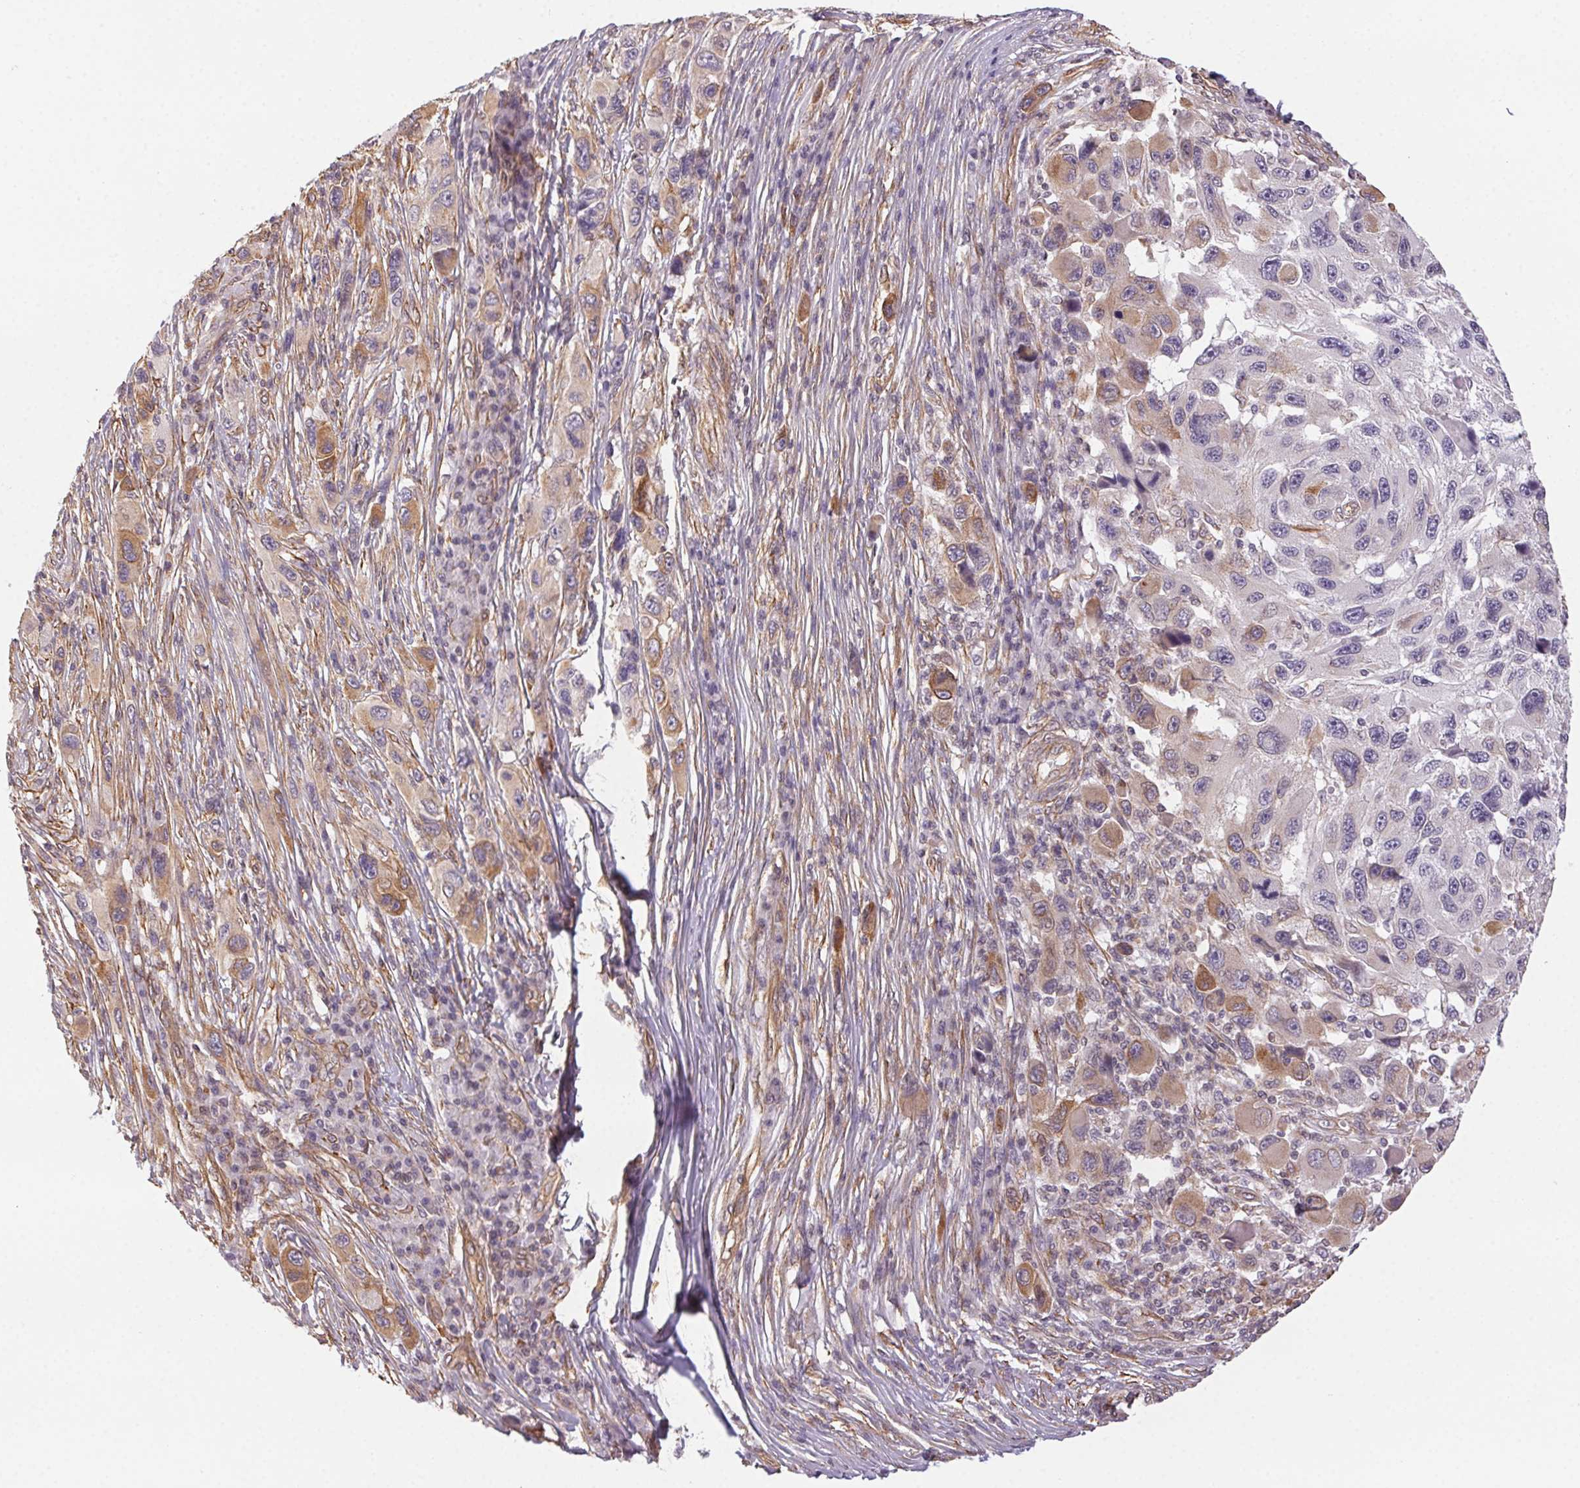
{"staining": {"intensity": "weak", "quantity": "<25%", "location": "cytoplasmic/membranous"}, "tissue": "melanoma", "cell_type": "Tumor cells", "image_type": "cancer", "snomed": [{"axis": "morphology", "description": "Malignant melanoma, NOS"}, {"axis": "topography", "description": "Skin"}], "caption": "Tumor cells show no significant protein positivity in melanoma.", "gene": "PLA2G4F", "patient": {"sex": "male", "age": 53}}